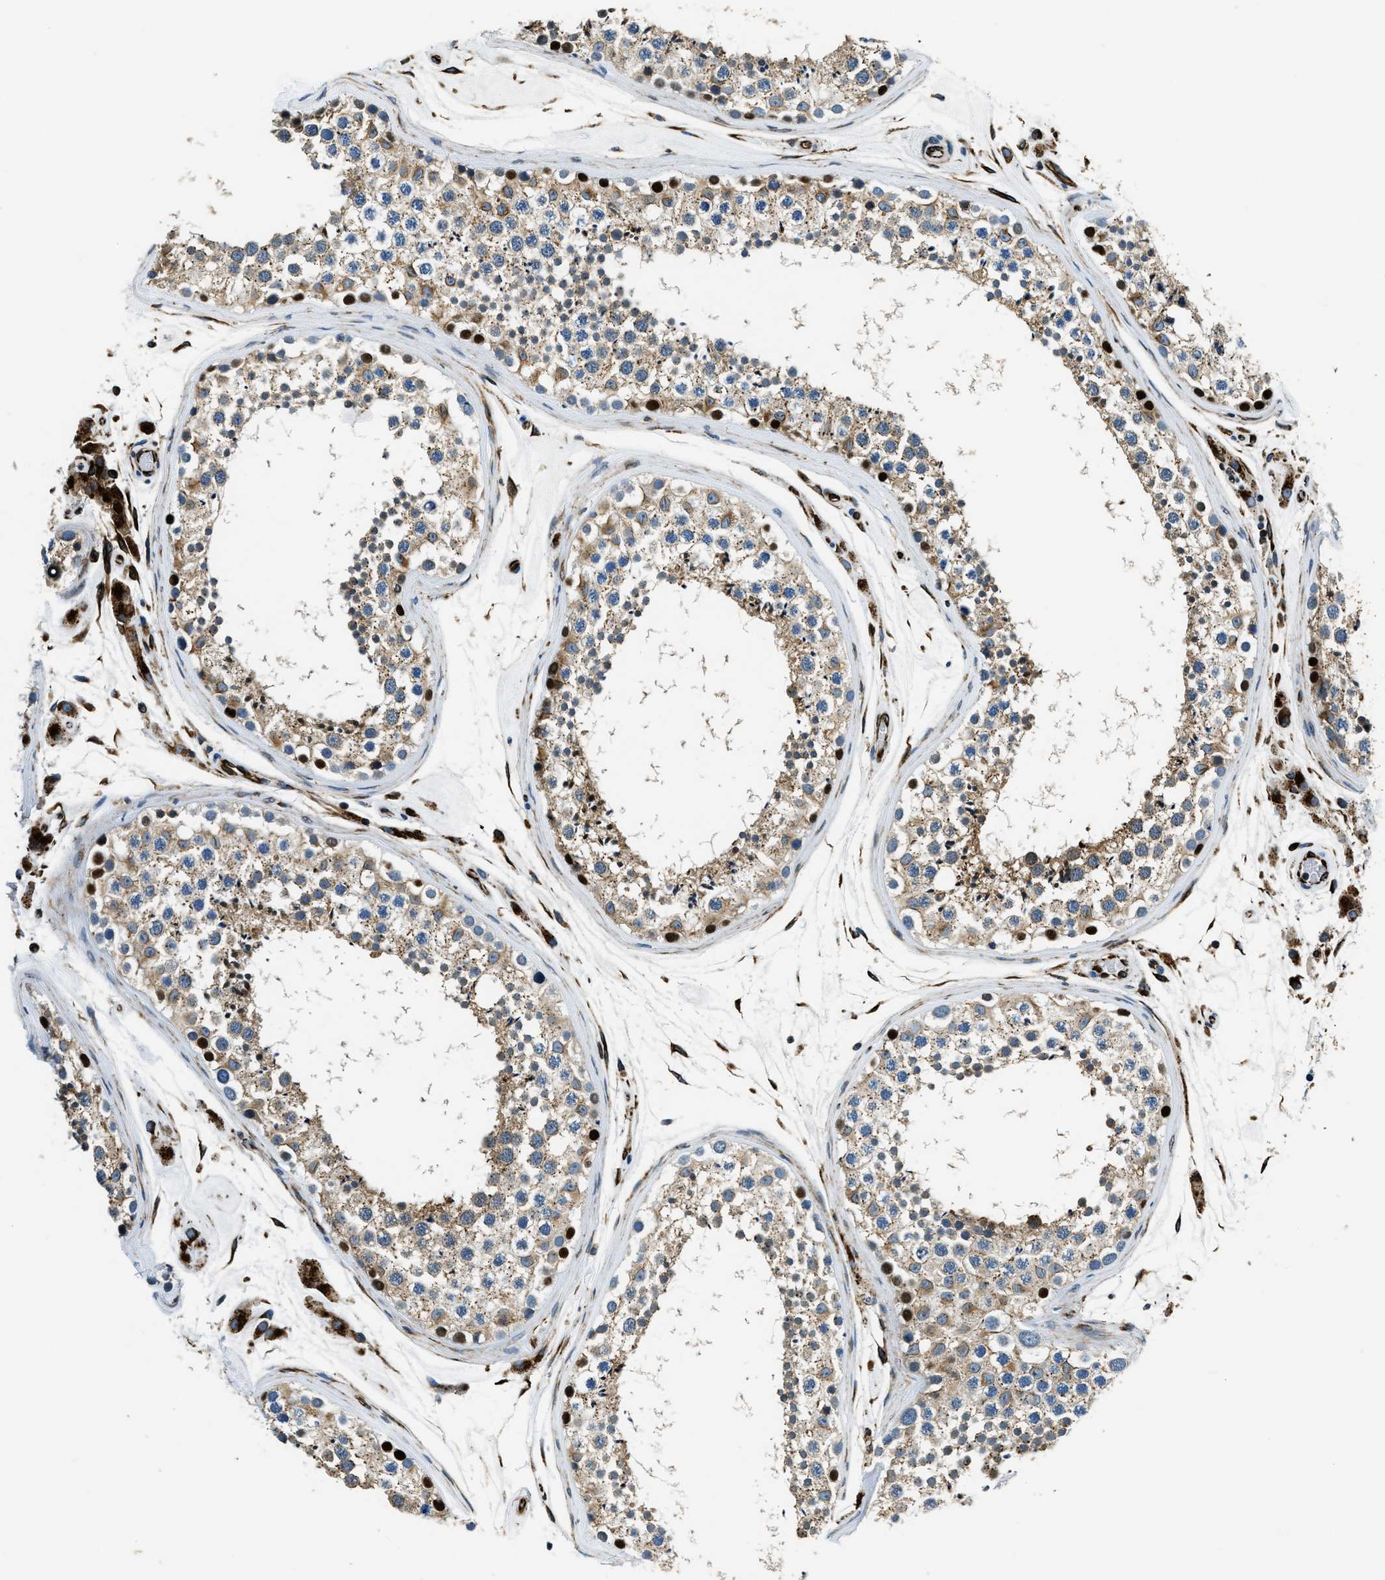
{"staining": {"intensity": "strong", "quantity": "<25%", "location": "cytoplasmic/membranous,nuclear"}, "tissue": "testis", "cell_type": "Cells in seminiferous ducts", "image_type": "normal", "snomed": [{"axis": "morphology", "description": "Normal tissue, NOS"}, {"axis": "topography", "description": "Testis"}], "caption": "Immunohistochemistry (IHC) of benign human testis shows medium levels of strong cytoplasmic/membranous,nuclear expression in about <25% of cells in seminiferous ducts.", "gene": "GNS", "patient": {"sex": "male", "age": 46}}